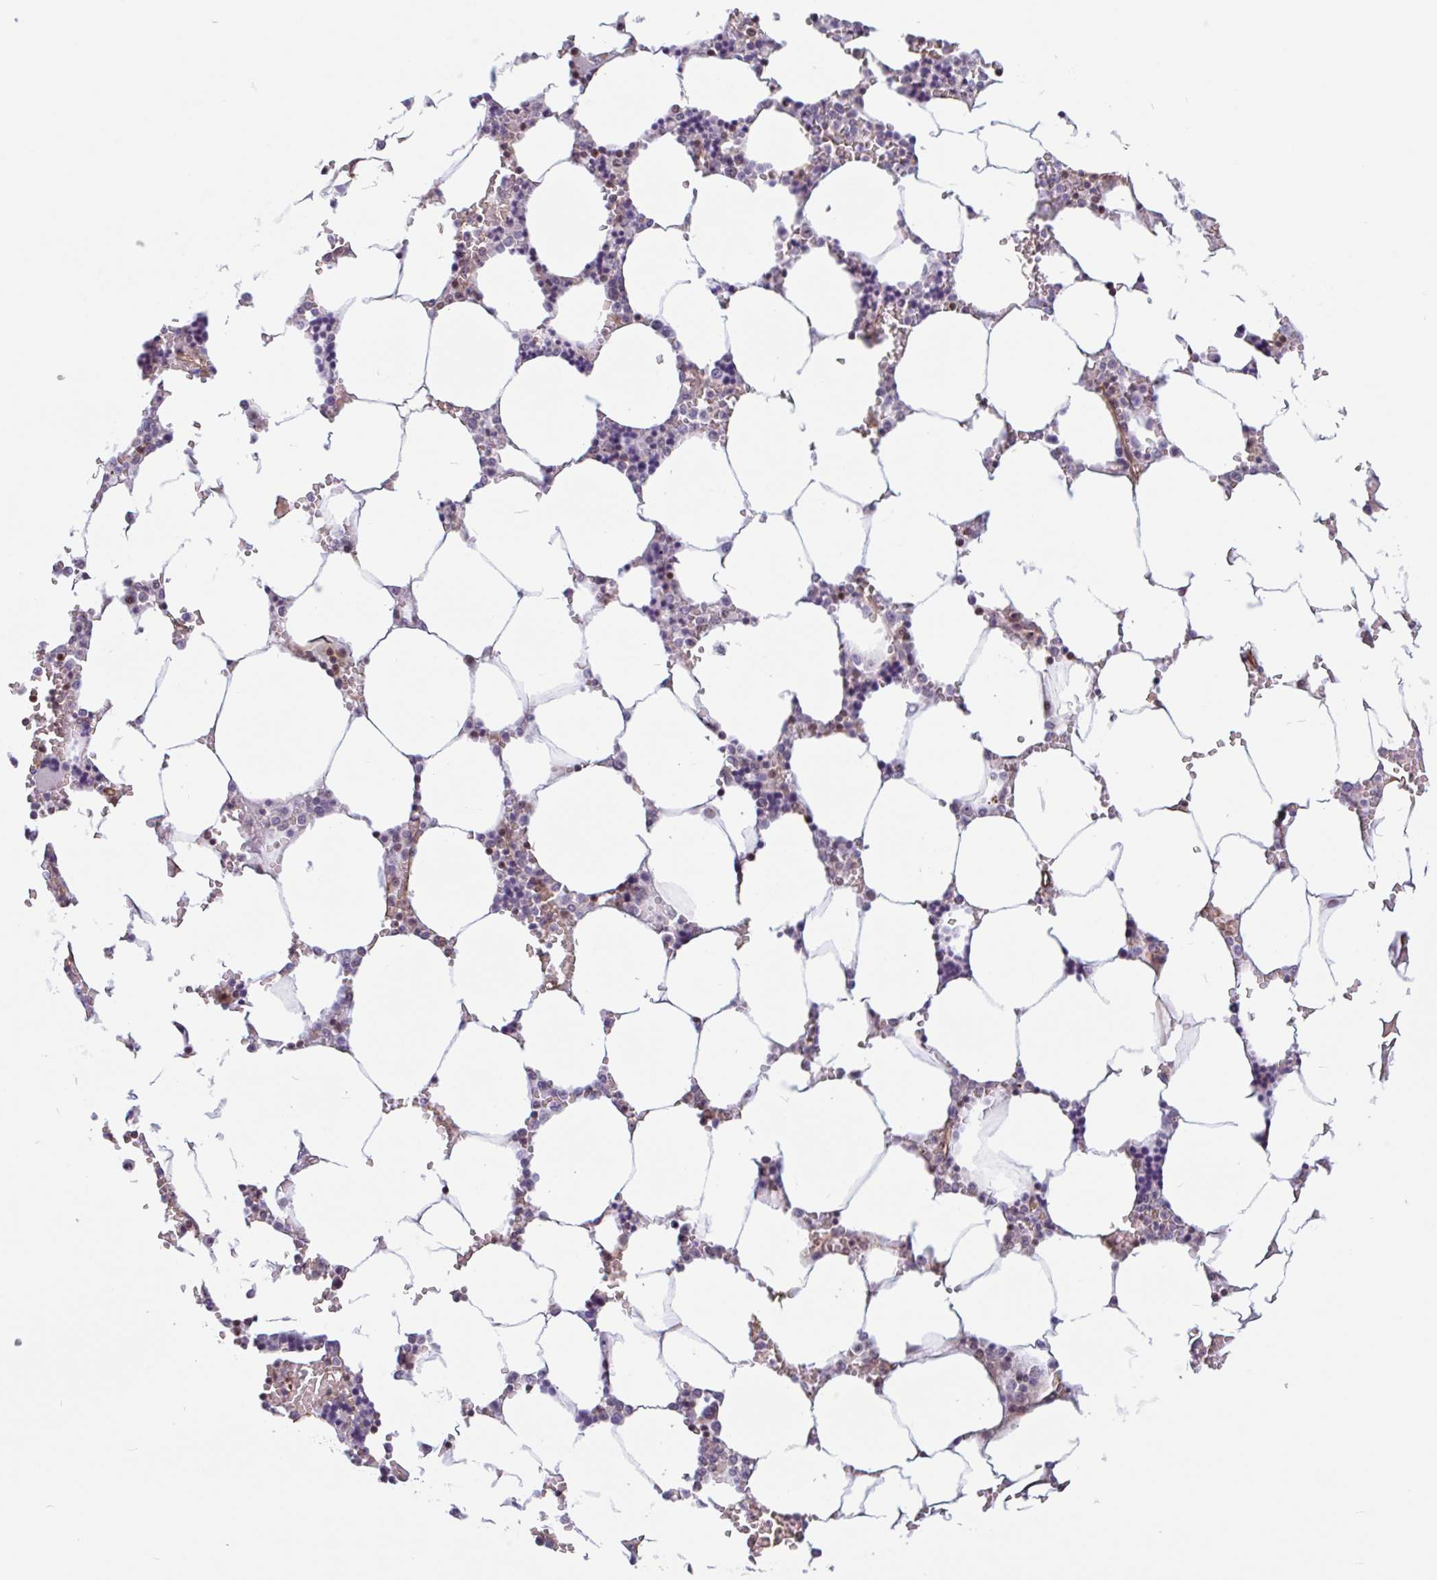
{"staining": {"intensity": "negative", "quantity": "none", "location": "none"}, "tissue": "bone marrow", "cell_type": "Hematopoietic cells", "image_type": "normal", "snomed": [{"axis": "morphology", "description": "Normal tissue, NOS"}, {"axis": "topography", "description": "Bone marrow"}], "caption": "DAB immunohistochemical staining of normal human bone marrow displays no significant staining in hematopoietic cells.", "gene": "ZNF689", "patient": {"sex": "male", "age": 64}}